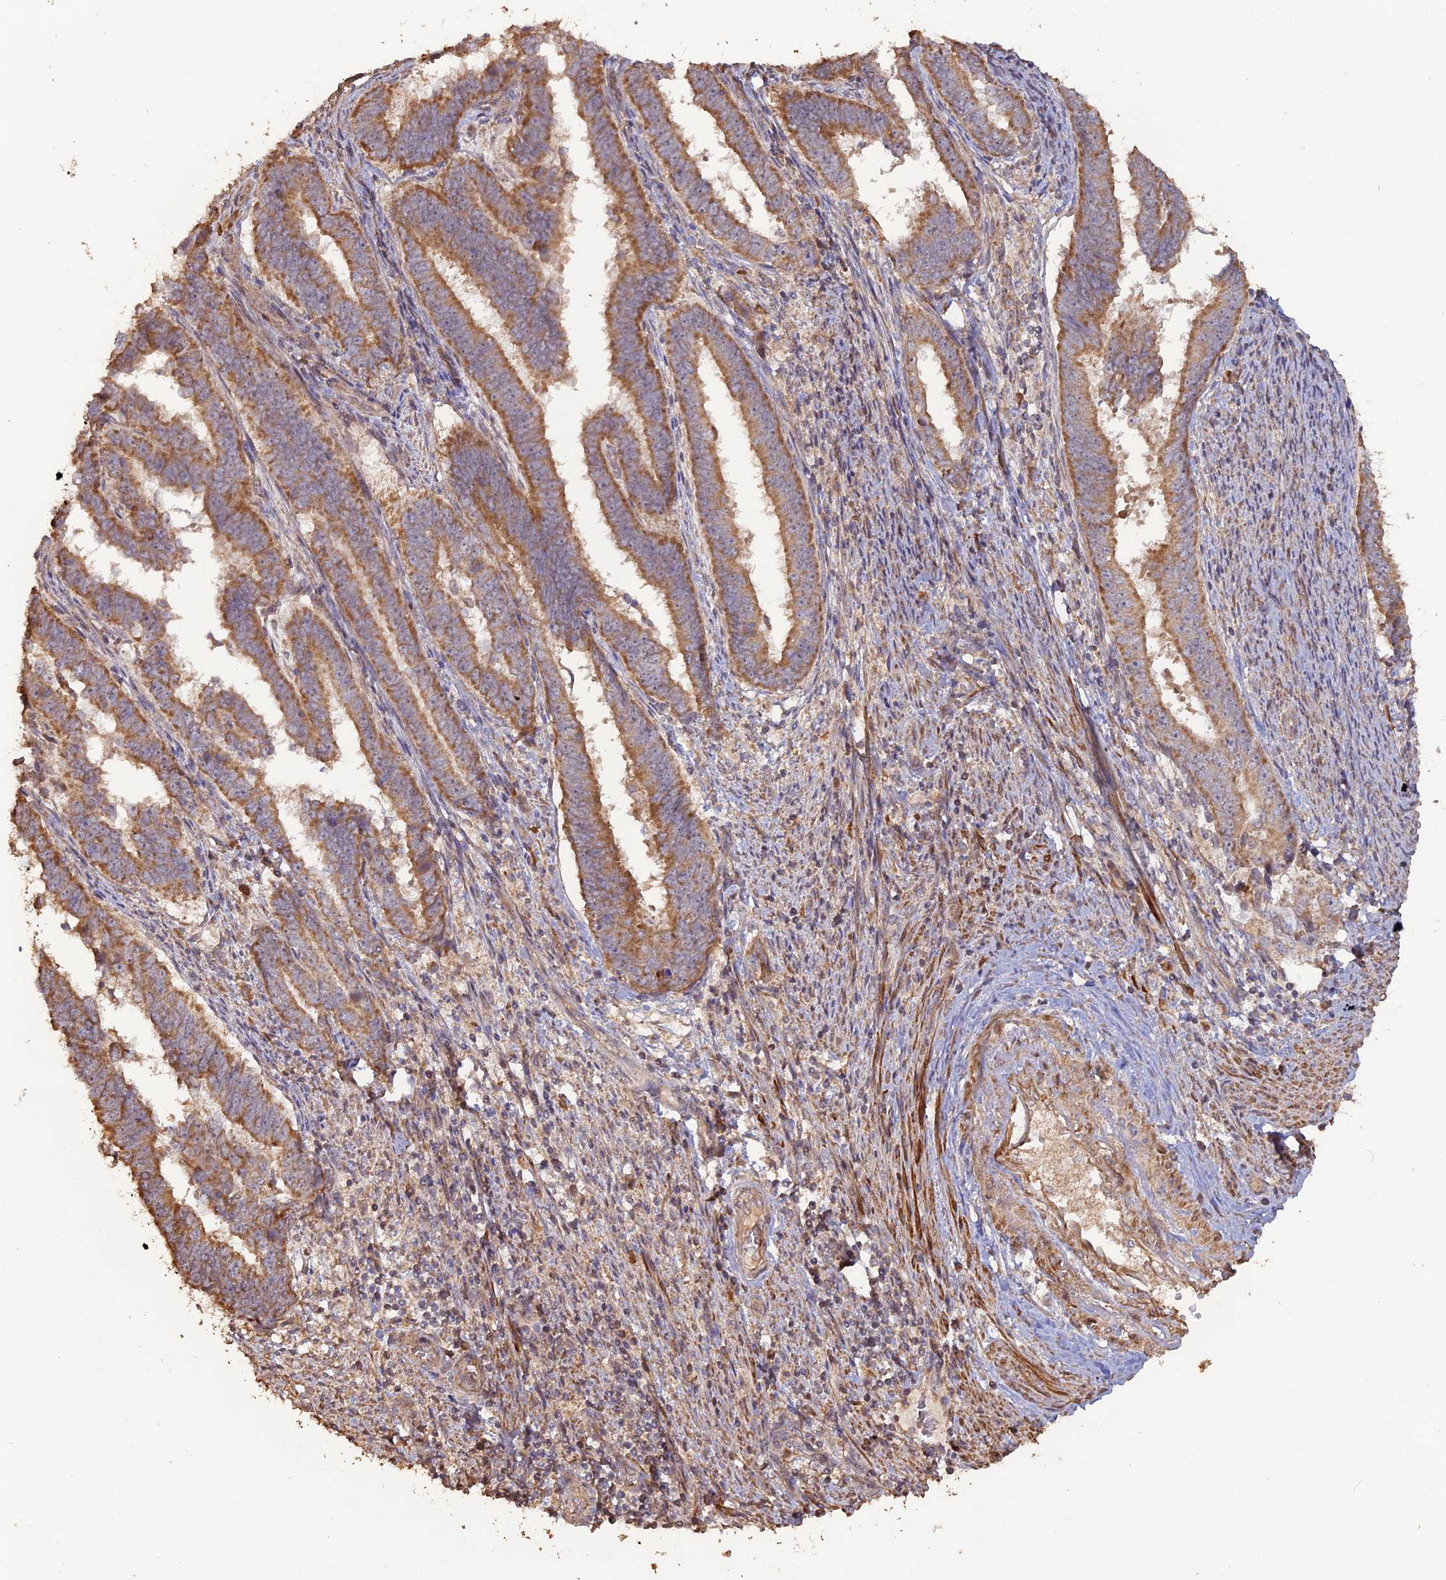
{"staining": {"intensity": "moderate", "quantity": ">75%", "location": "cytoplasmic/membranous"}, "tissue": "endometrial cancer", "cell_type": "Tumor cells", "image_type": "cancer", "snomed": [{"axis": "morphology", "description": "Adenocarcinoma, NOS"}, {"axis": "topography", "description": "Endometrium"}], "caption": "The image shows staining of endometrial cancer, revealing moderate cytoplasmic/membranous protein positivity (brown color) within tumor cells.", "gene": "LAYN", "patient": {"sex": "female", "age": 75}}